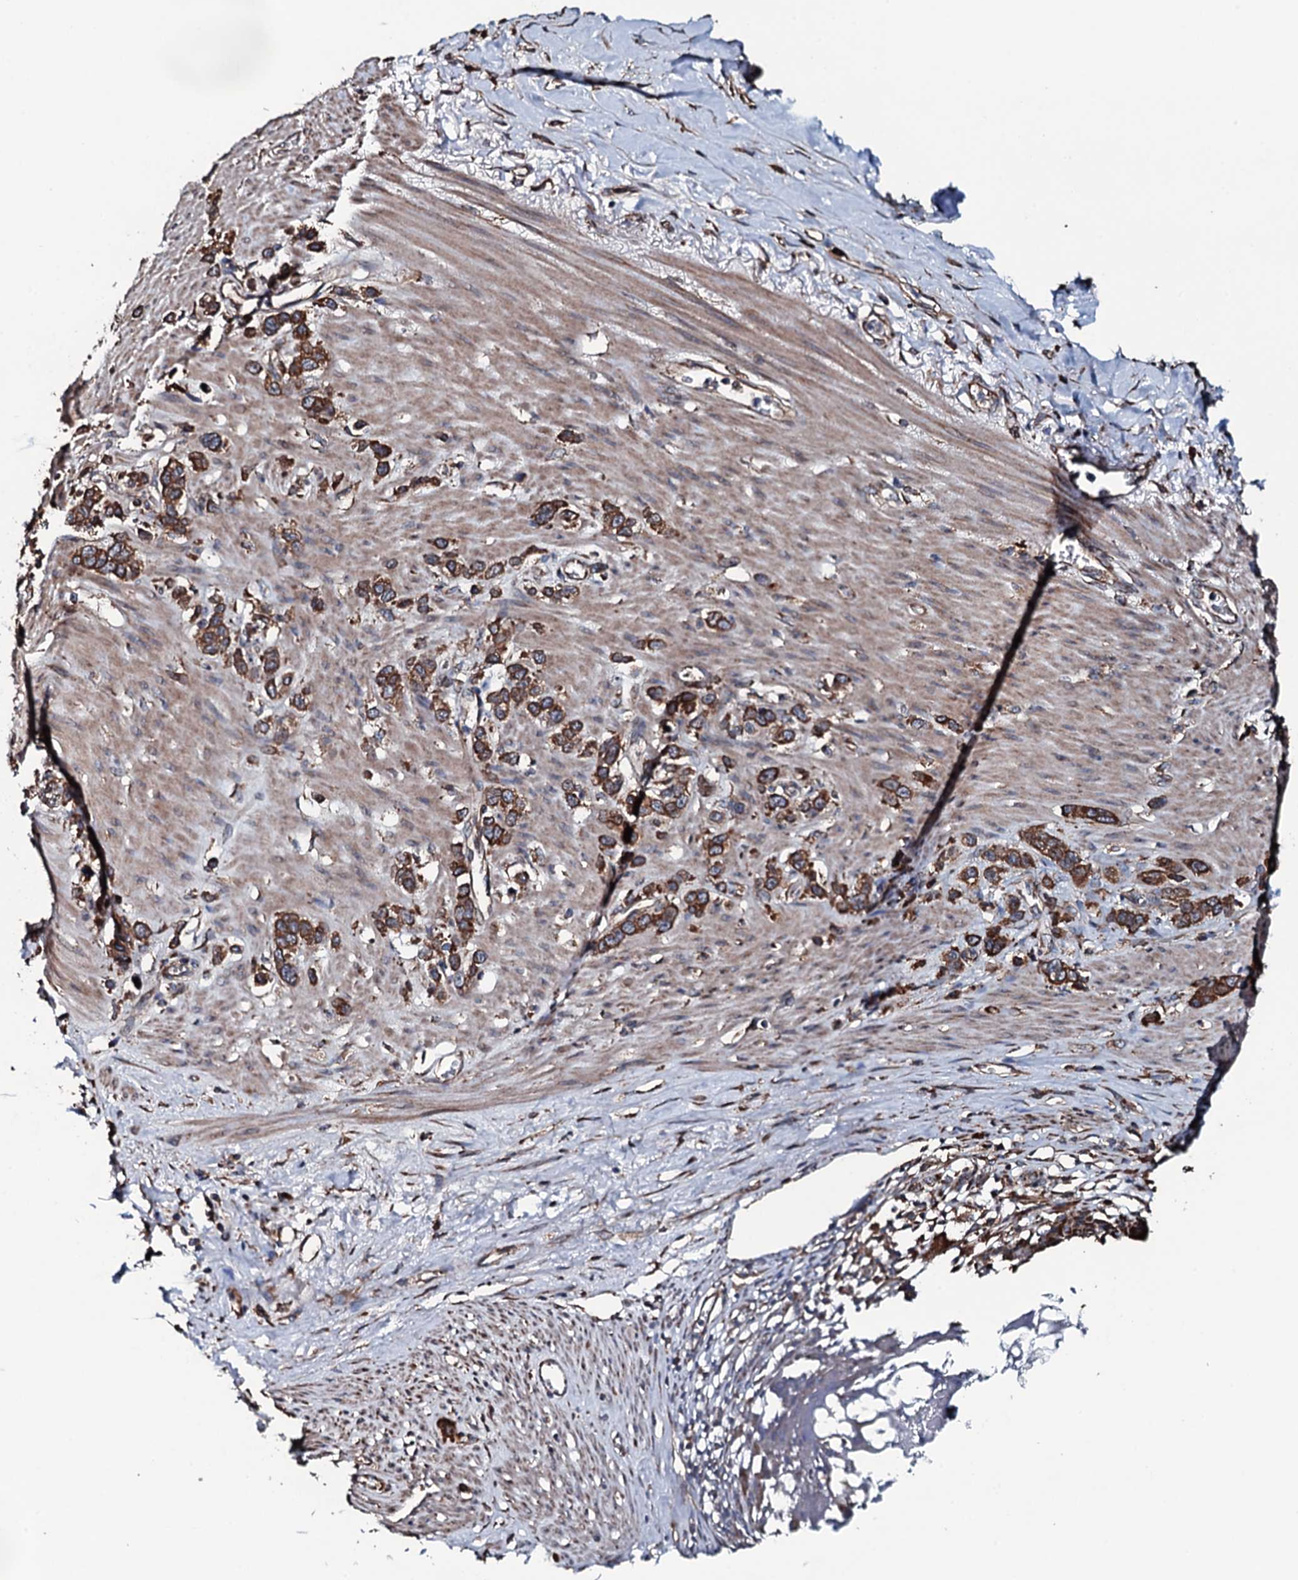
{"staining": {"intensity": "moderate", "quantity": ">75%", "location": "cytoplasmic/membranous"}, "tissue": "stomach cancer", "cell_type": "Tumor cells", "image_type": "cancer", "snomed": [{"axis": "morphology", "description": "Adenocarcinoma, NOS"}, {"axis": "morphology", "description": "Adenocarcinoma, High grade"}, {"axis": "topography", "description": "Stomach, upper"}, {"axis": "topography", "description": "Stomach, lower"}], "caption": "Stomach cancer (adenocarcinoma (high-grade)) stained with DAB immunohistochemistry (IHC) displays medium levels of moderate cytoplasmic/membranous expression in about >75% of tumor cells.", "gene": "RAB12", "patient": {"sex": "female", "age": 65}}